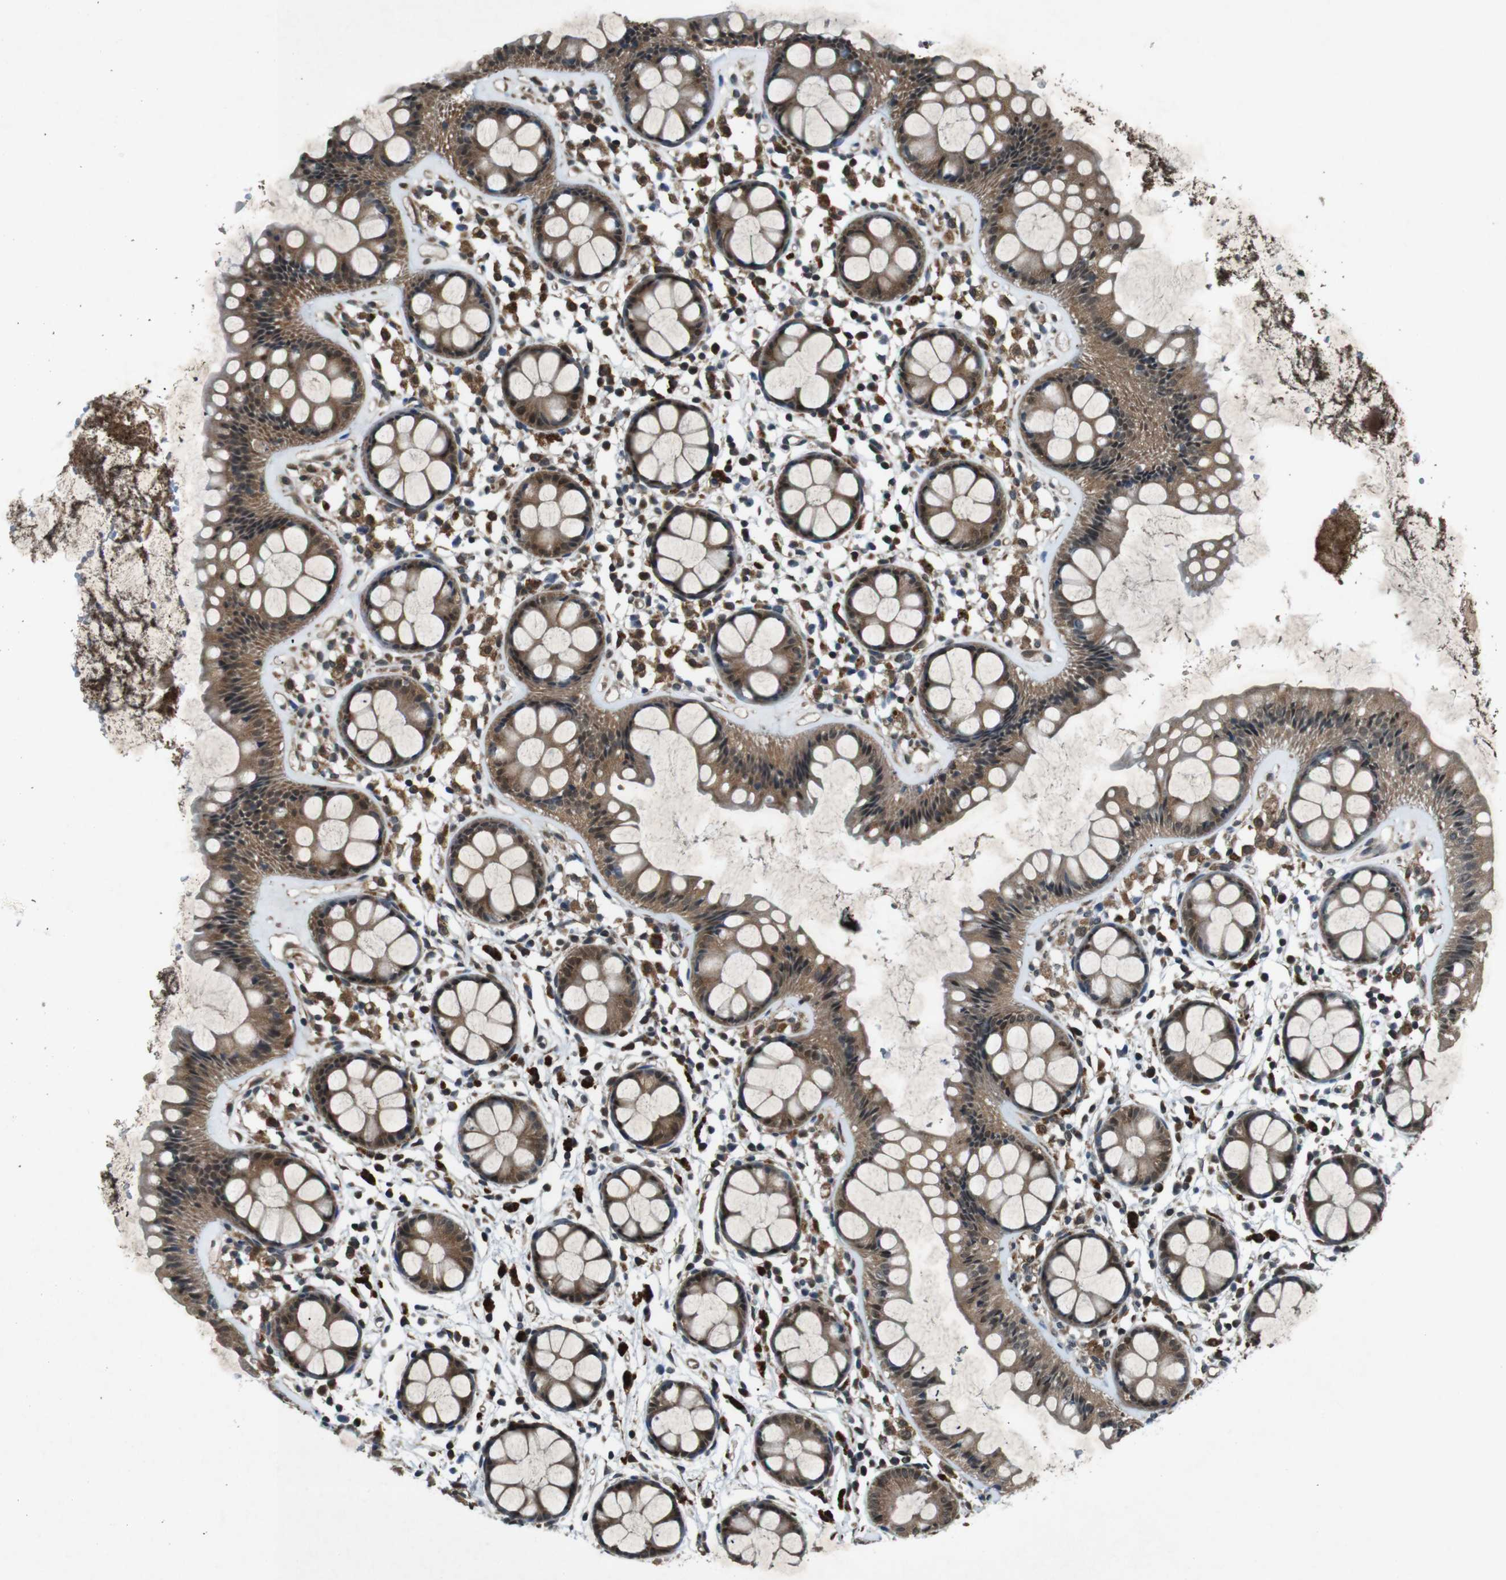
{"staining": {"intensity": "strong", "quantity": ">75%", "location": "cytoplasmic/membranous,nuclear"}, "tissue": "rectum", "cell_type": "Glandular cells", "image_type": "normal", "snomed": [{"axis": "morphology", "description": "Normal tissue, NOS"}, {"axis": "topography", "description": "Rectum"}], "caption": "DAB immunohistochemical staining of benign rectum reveals strong cytoplasmic/membranous,nuclear protein expression in approximately >75% of glandular cells.", "gene": "SOCS1", "patient": {"sex": "female", "age": 66}}